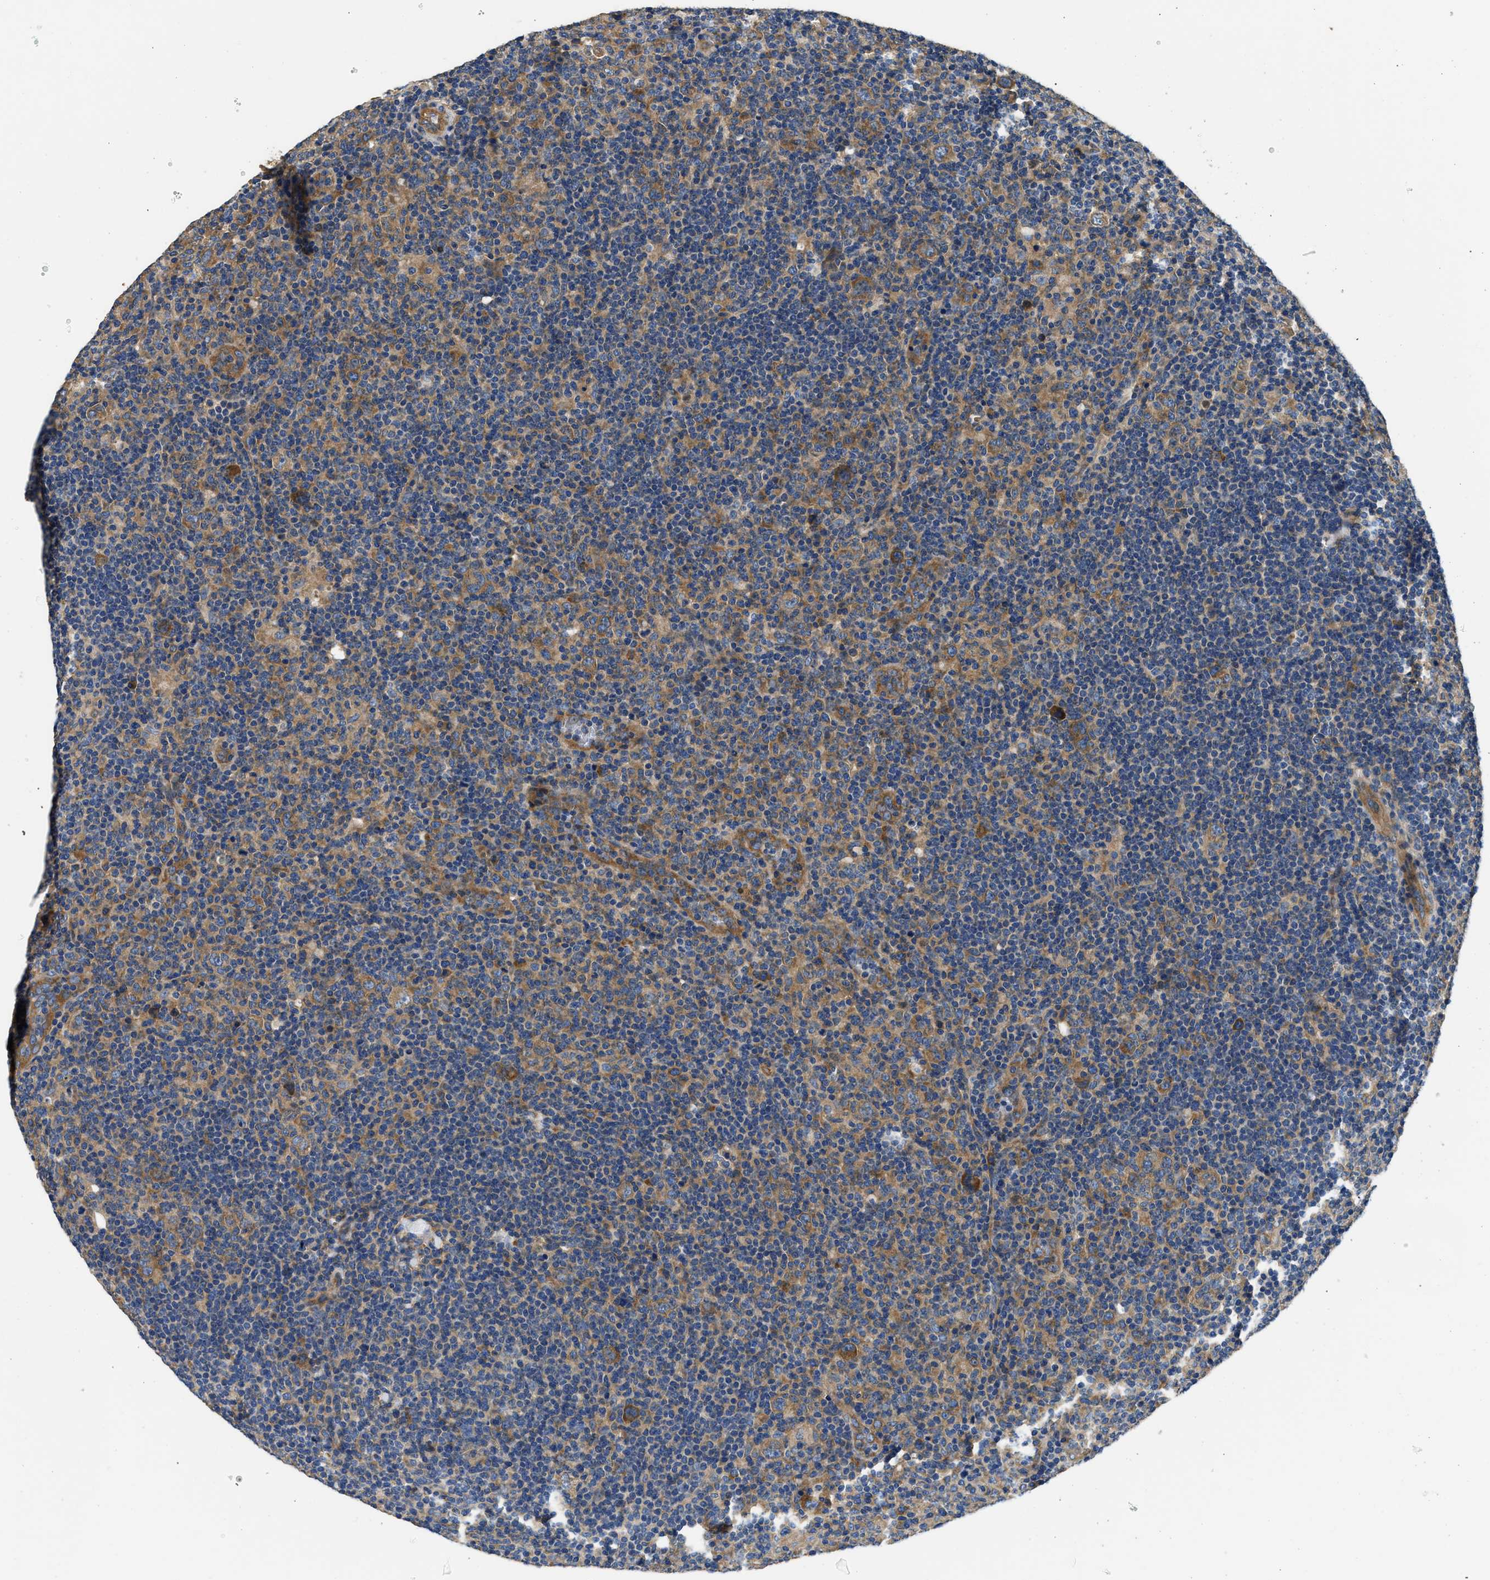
{"staining": {"intensity": "moderate", "quantity": ">75%", "location": "cytoplasmic/membranous"}, "tissue": "lymphoma", "cell_type": "Tumor cells", "image_type": "cancer", "snomed": [{"axis": "morphology", "description": "Hodgkin's disease, NOS"}, {"axis": "topography", "description": "Lymph node"}], "caption": "Moderate cytoplasmic/membranous staining is identified in about >75% of tumor cells in lymphoma.", "gene": "CSDE1", "patient": {"sex": "female", "age": 57}}